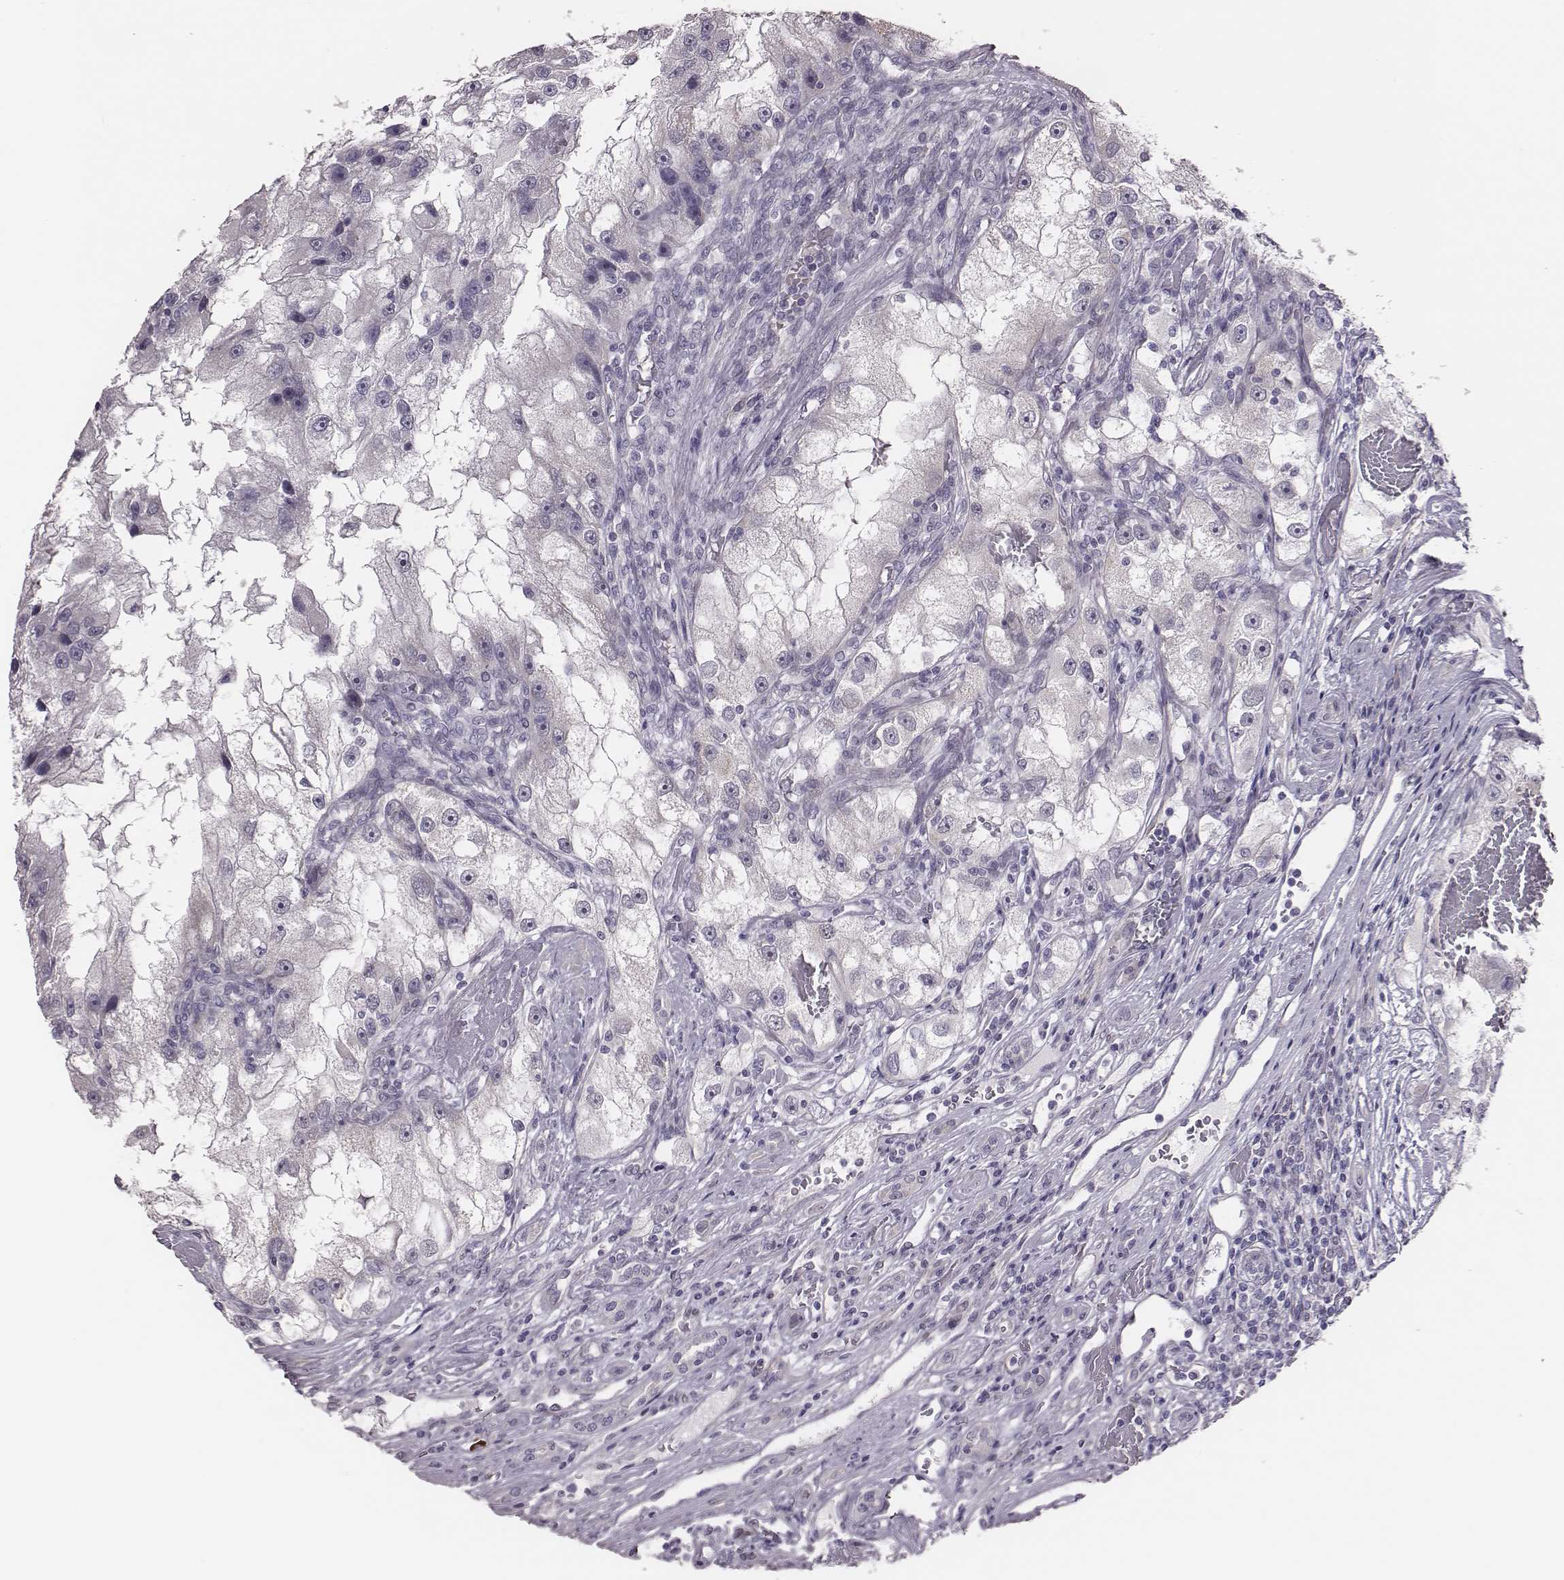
{"staining": {"intensity": "negative", "quantity": "none", "location": "none"}, "tissue": "renal cancer", "cell_type": "Tumor cells", "image_type": "cancer", "snomed": [{"axis": "morphology", "description": "Adenocarcinoma, NOS"}, {"axis": "topography", "description": "Kidney"}], "caption": "Protein analysis of renal cancer displays no significant expression in tumor cells. (Brightfield microscopy of DAB immunohistochemistry (IHC) at high magnification).", "gene": "SCML2", "patient": {"sex": "male", "age": 63}}